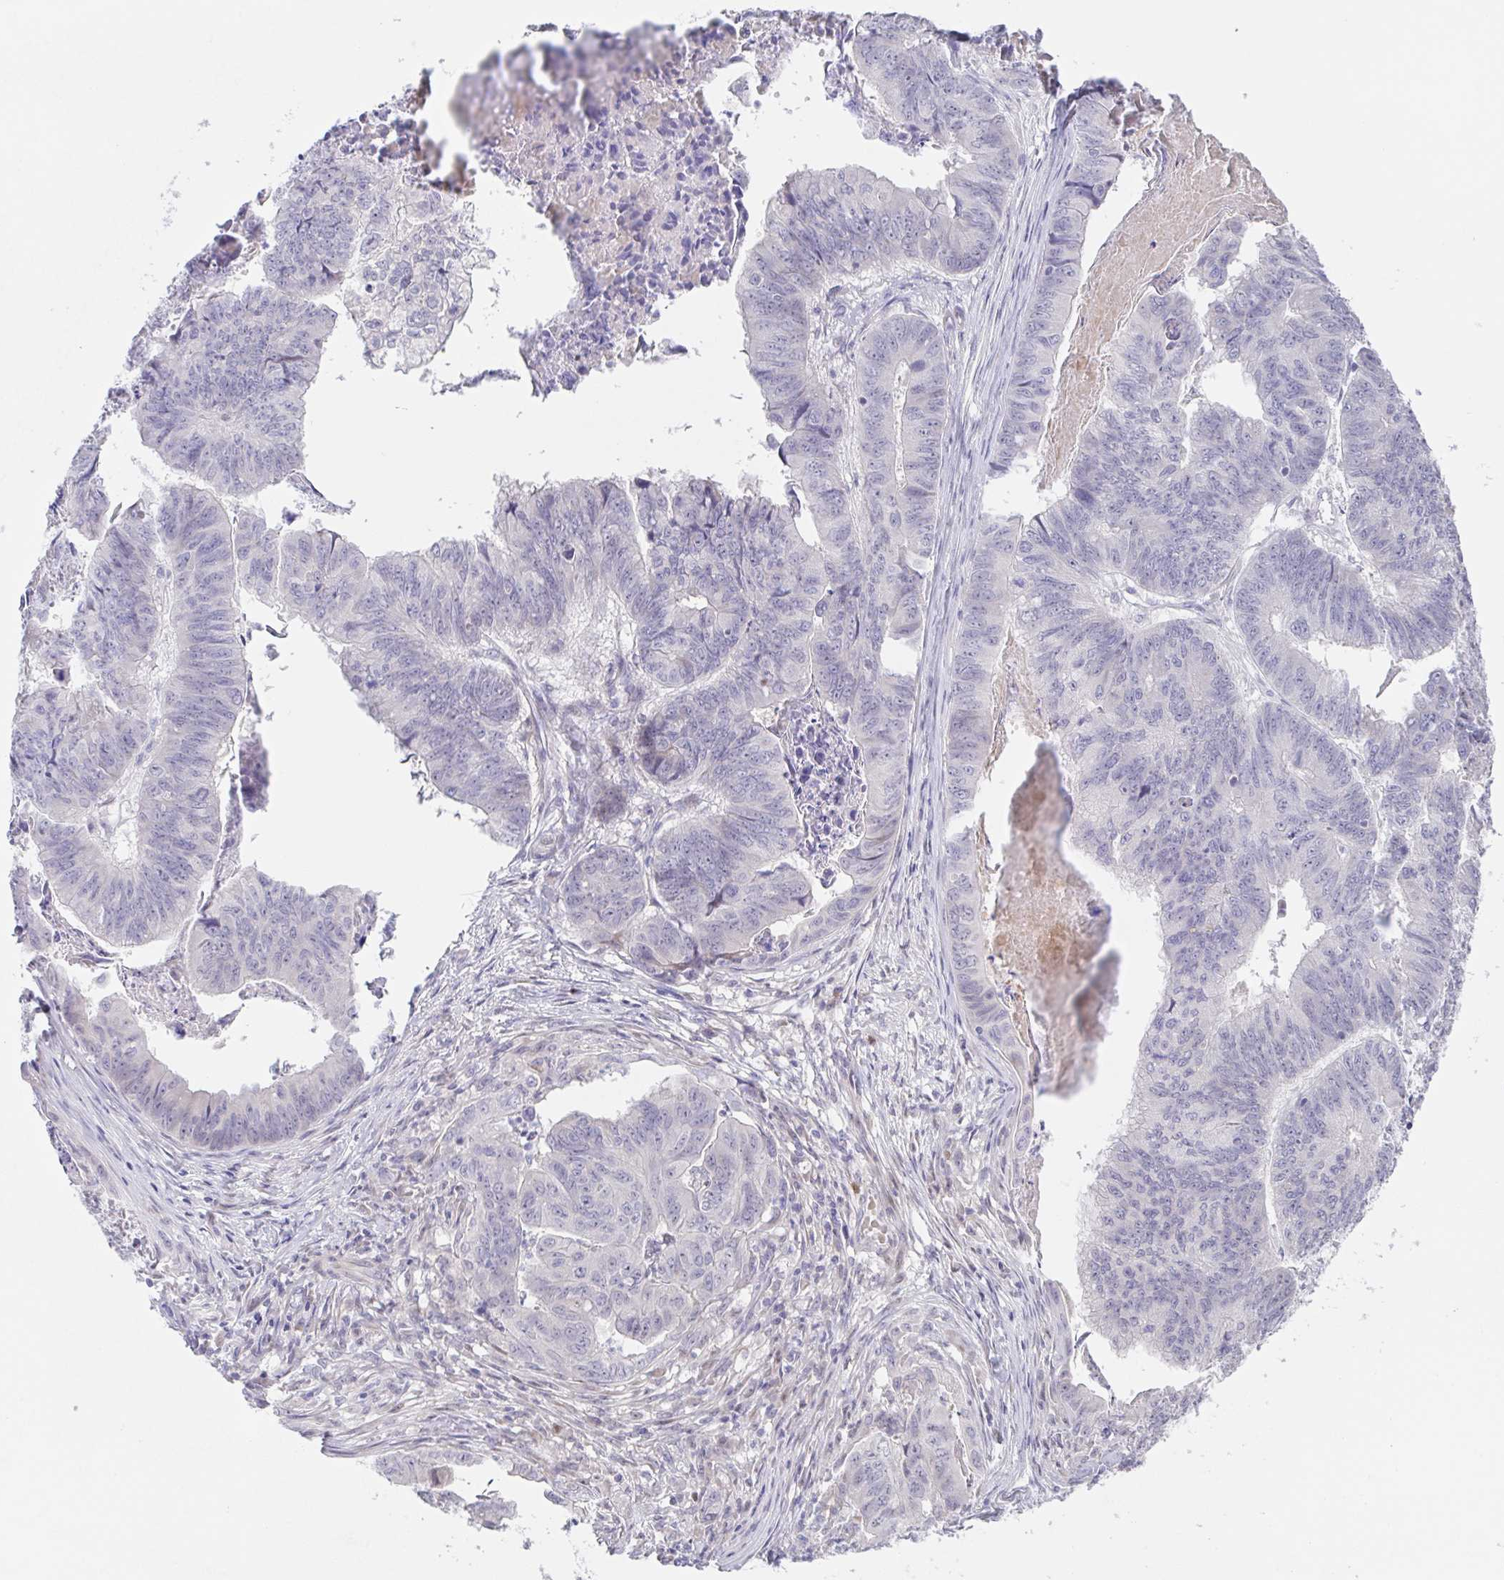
{"staining": {"intensity": "negative", "quantity": "none", "location": "none"}, "tissue": "stomach cancer", "cell_type": "Tumor cells", "image_type": "cancer", "snomed": [{"axis": "morphology", "description": "Adenocarcinoma, NOS"}, {"axis": "topography", "description": "Stomach, lower"}], "caption": "The histopathology image displays no significant expression in tumor cells of stomach cancer.", "gene": "POU2F3", "patient": {"sex": "male", "age": 77}}